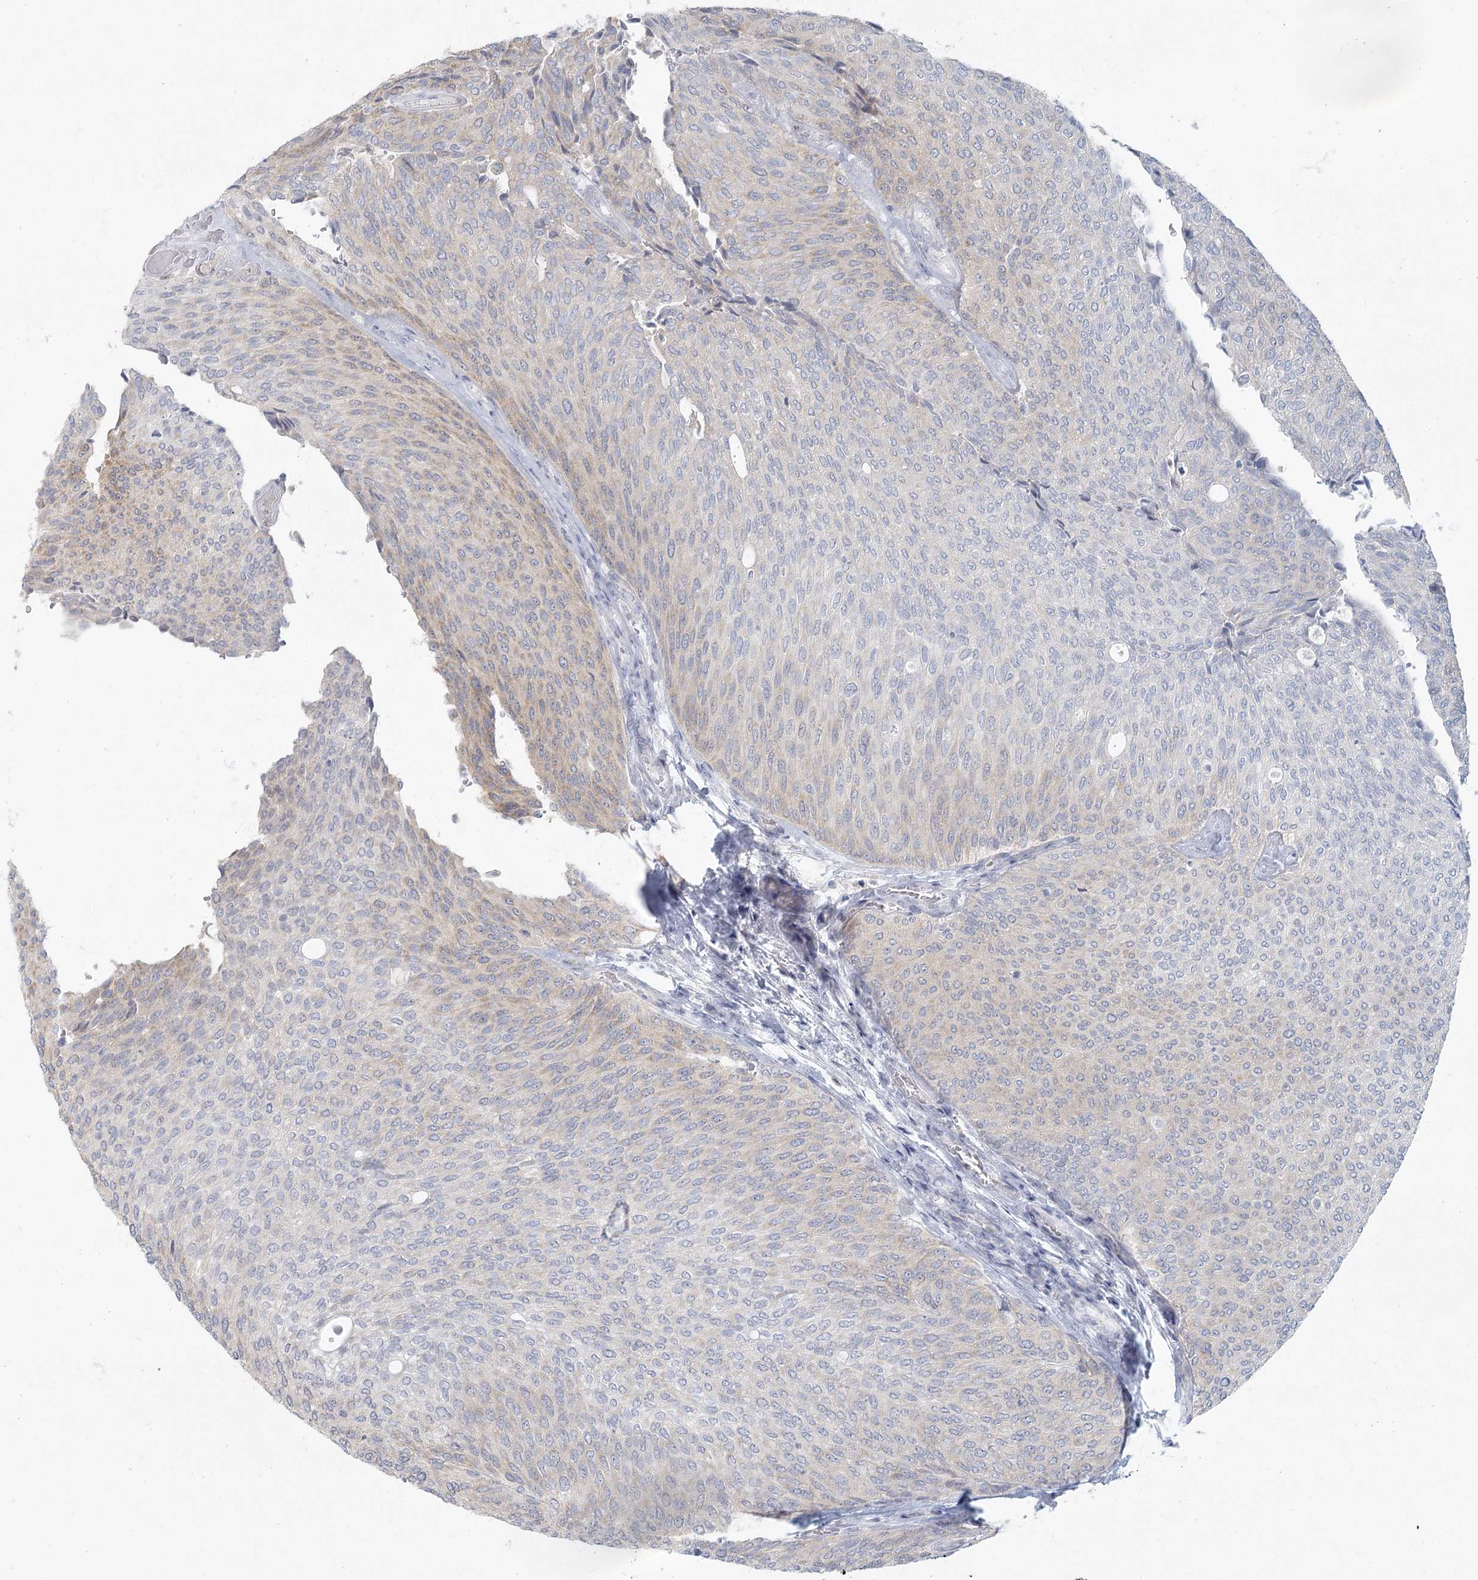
{"staining": {"intensity": "weak", "quantity": "<25%", "location": "cytoplasmic/membranous"}, "tissue": "urothelial cancer", "cell_type": "Tumor cells", "image_type": "cancer", "snomed": [{"axis": "morphology", "description": "Urothelial carcinoma, Low grade"}, {"axis": "topography", "description": "Urinary bladder"}], "caption": "Tumor cells show no significant positivity in urothelial carcinoma (low-grade). Brightfield microscopy of immunohistochemistry stained with DAB (3,3'-diaminobenzidine) (brown) and hematoxylin (blue), captured at high magnification.", "gene": "FAM110C", "patient": {"sex": "female", "age": 79}}